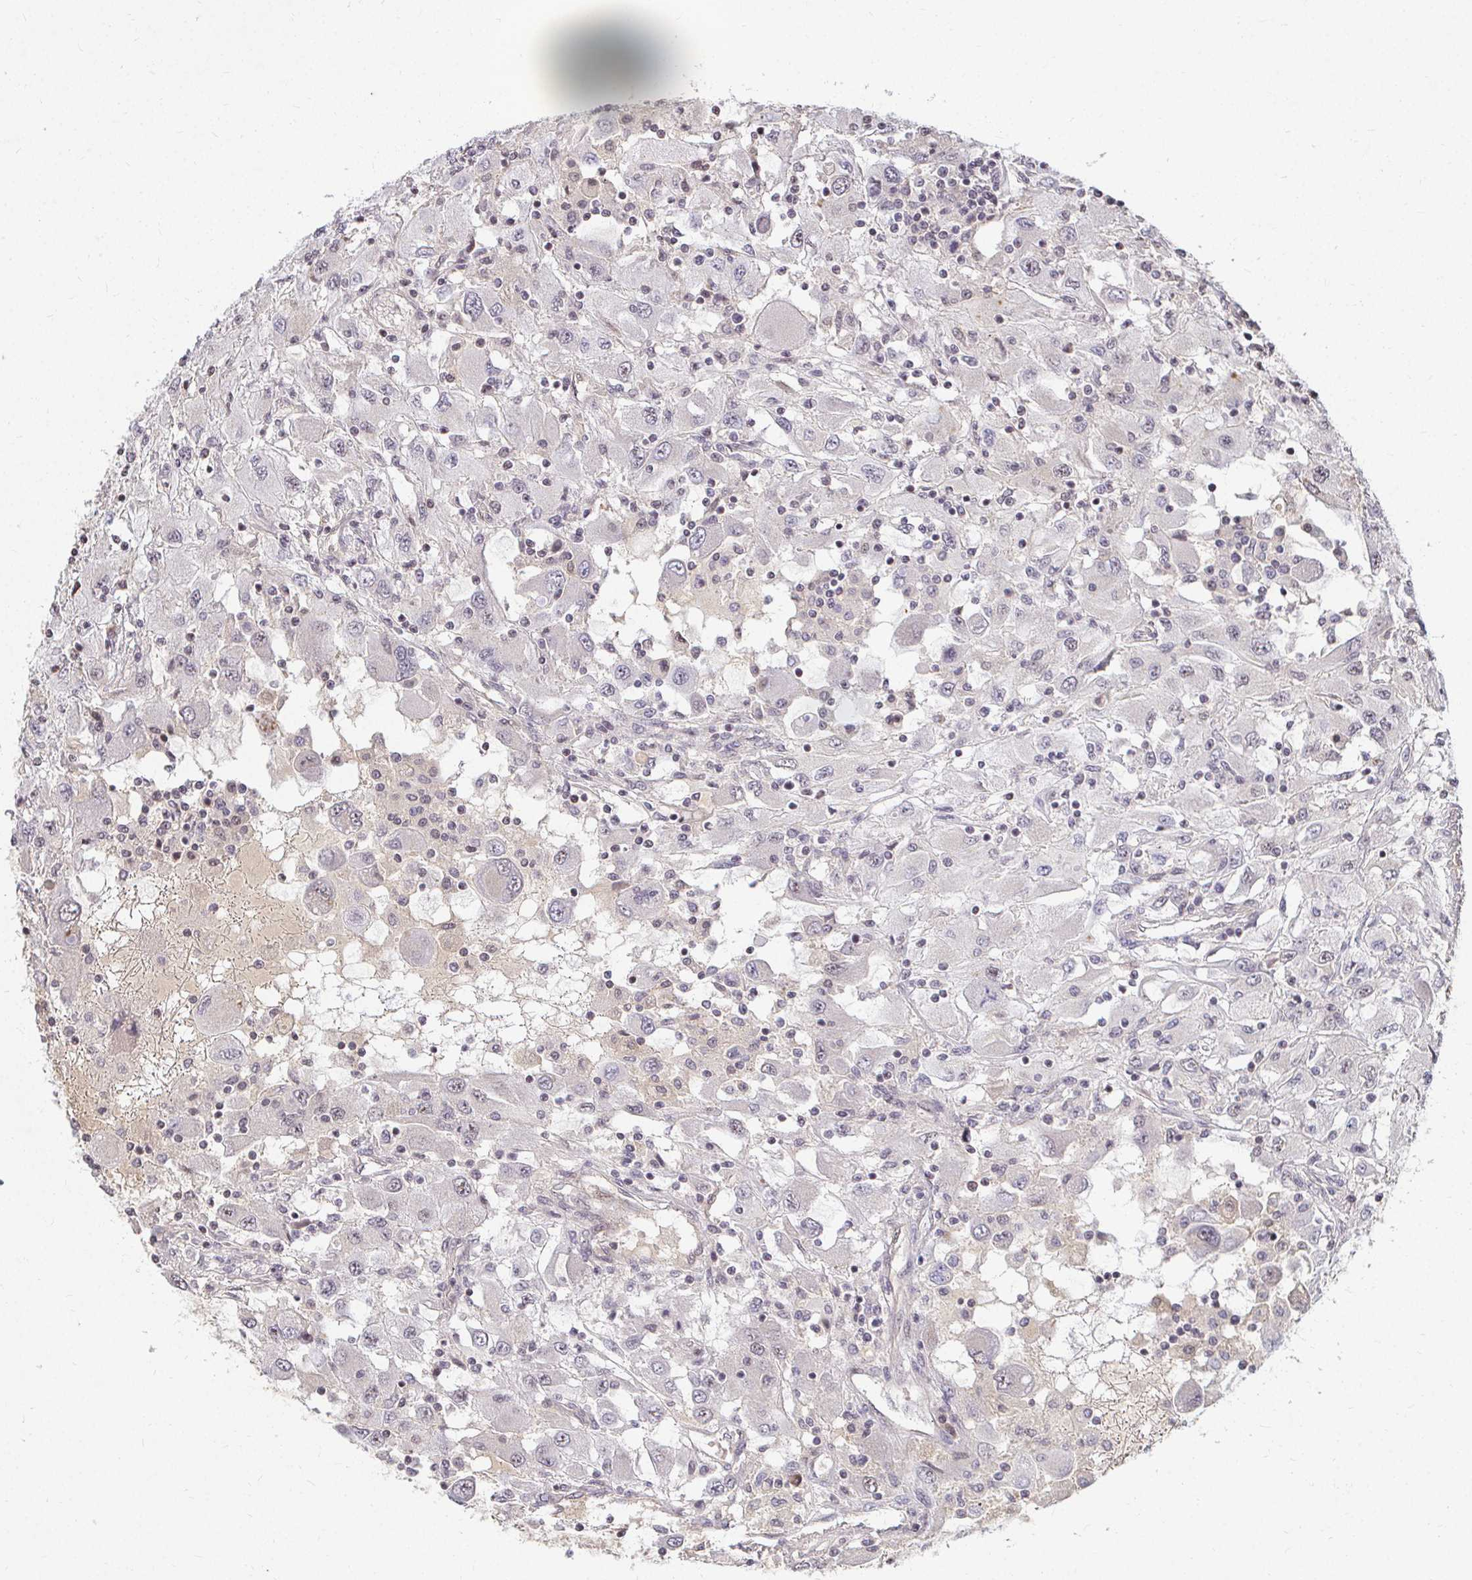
{"staining": {"intensity": "negative", "quantity": "none", "location": "none"}, "tissue": "renal cancer", "cell_type": "Tumor cells", "image_type": "cancer", "snomed": [{"axis": "morphology", "description": "Adenocarcinoma, NOS"}, {"axis": "topography", "description": "Kidney"}], "caption": "Micrograph shows no significant protein expression in tumor cells of renal cancer (adenocarcinoma).", "gene": "ANK3", "patient": {"sex": "female", "age": 67}}